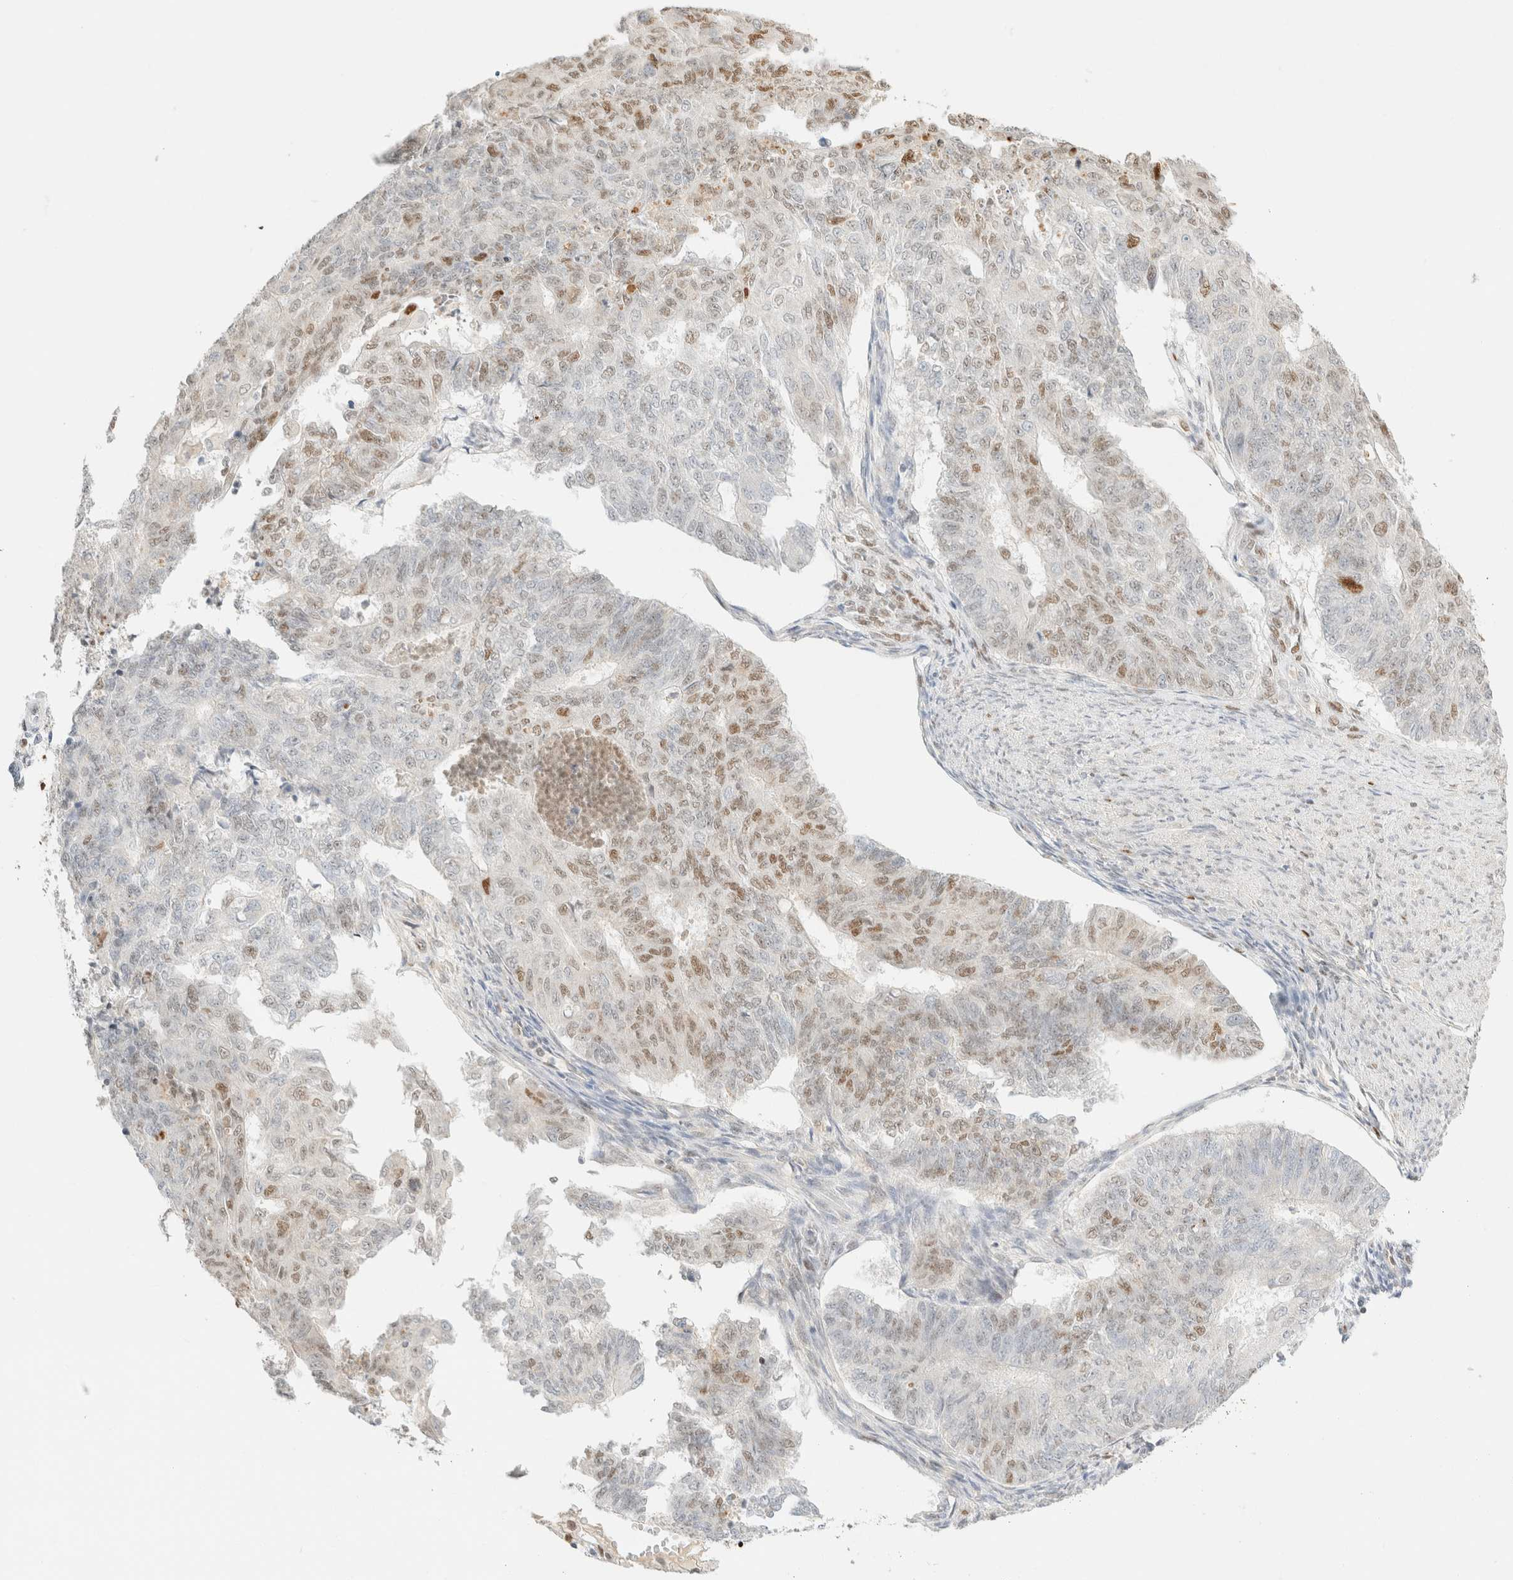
{"staining": {"intensity": "weak", "quantity": "25%-75%", "location": "nuclear"}, "tissue": "endometrial cancer", "cell_type": "Tumor cells", "image_type": "cancer", "snomed": [{"axis": "morphology", "description": "Adenocarcinoma, NOS"}, {"axis": "topography", "description": "Endometrium"}], "caption": "Immunohistochemical staining of adenocarcinoma (endometrial) exhibits low levels of weak nuclear protein staining in approximately 25%-75% of tumor cells. The protein of interest is shown in brown color, while the nuclei are stained blue.", "gene": "DDB2", "patient": {"sex": "female", "age": 32}}